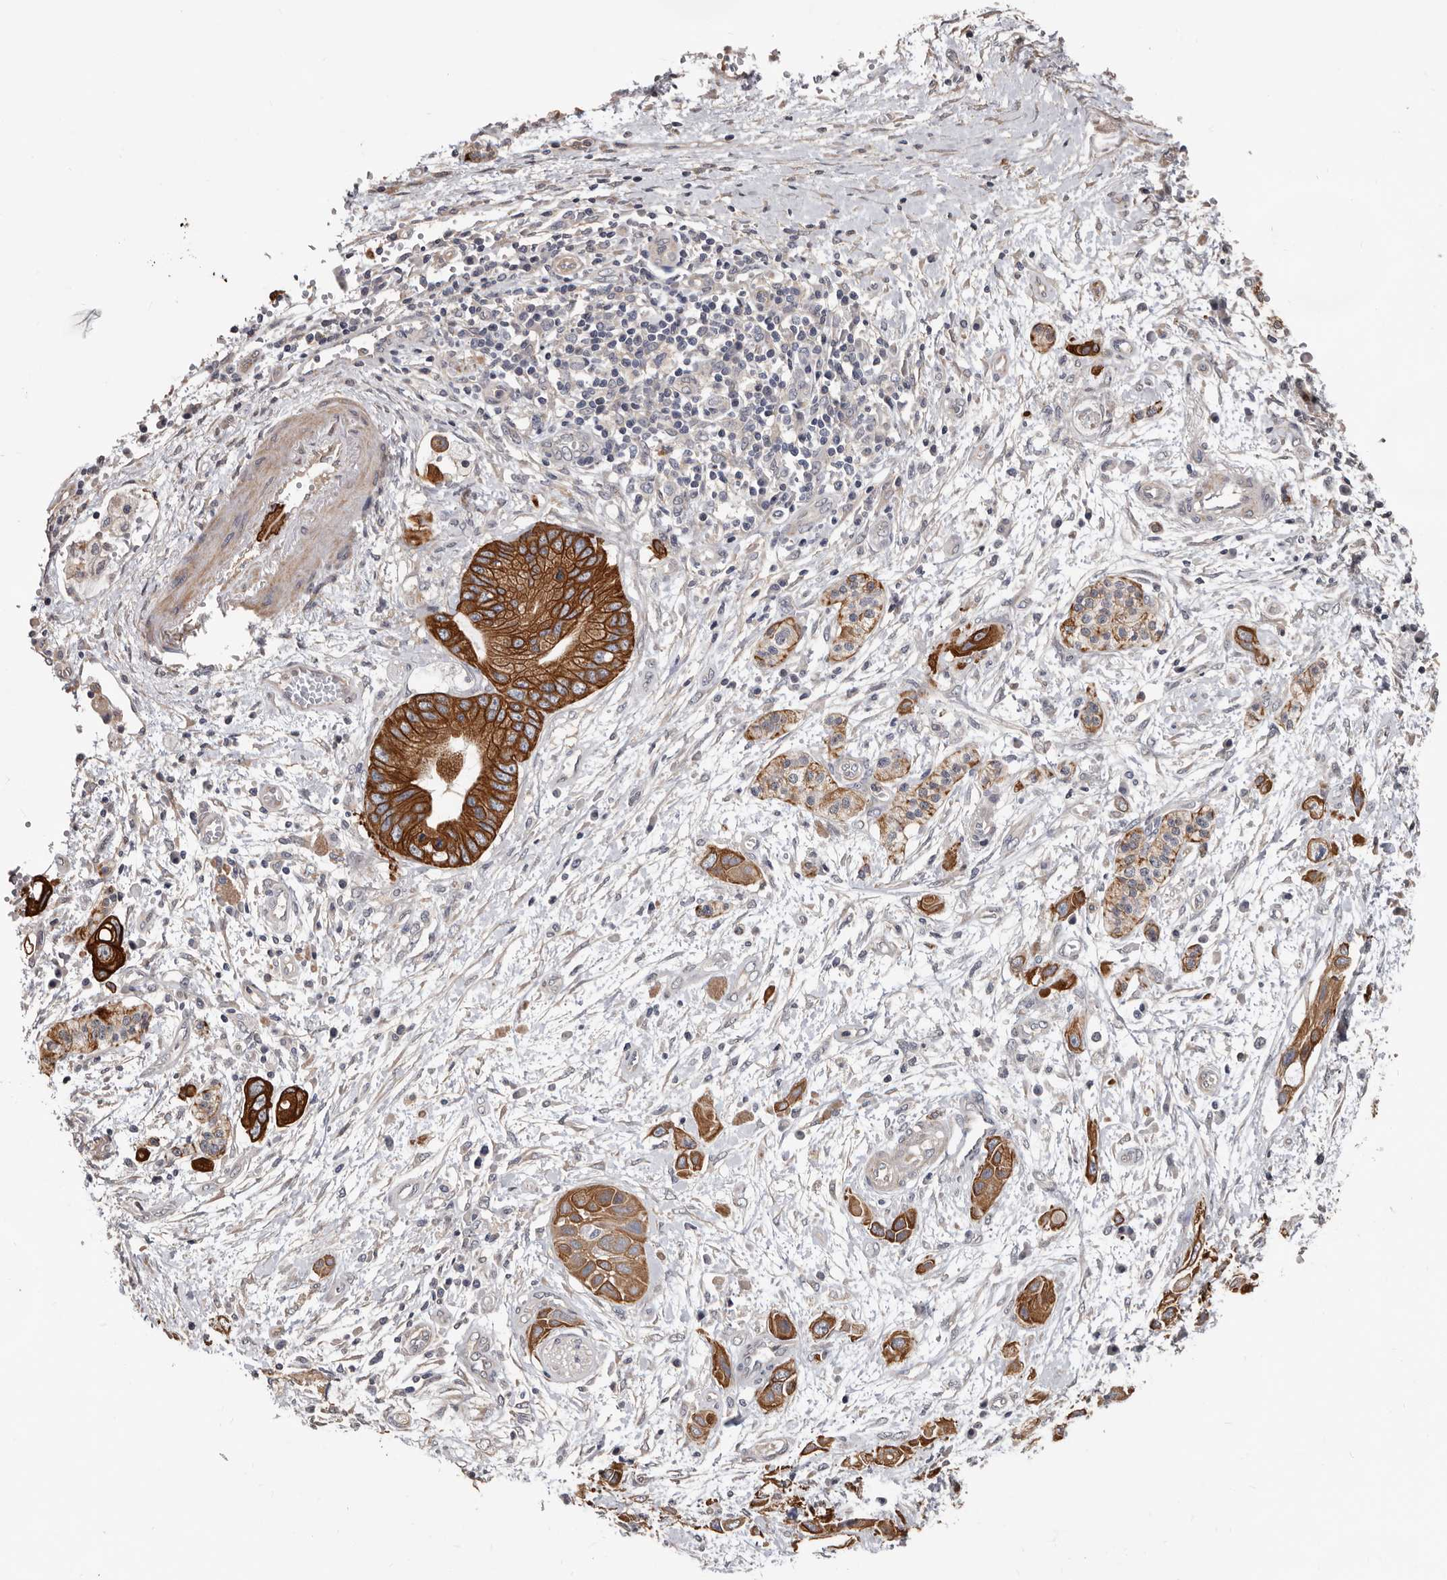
{"staining": {"intensity": "strong", "quantity": ">75%", "location": "cytoplasmic/membranous"}, "tissue": "pancreatic cancer", "cell_type": "Tumor cells", "image_type": "cancer", "snomed": [{"axis": "morphology", "description": "Adenocarcinoma, NOS"}, {"axis": "topography", "description": "Pancreas"}], "caption": "Adenocarcinoma (pancreatic) tissue displays strong cytoplasmic/membranous staining in about >75% of tumor cells", "gene": "MRPL18", "patient": {"sex": "female", "age": 73}}